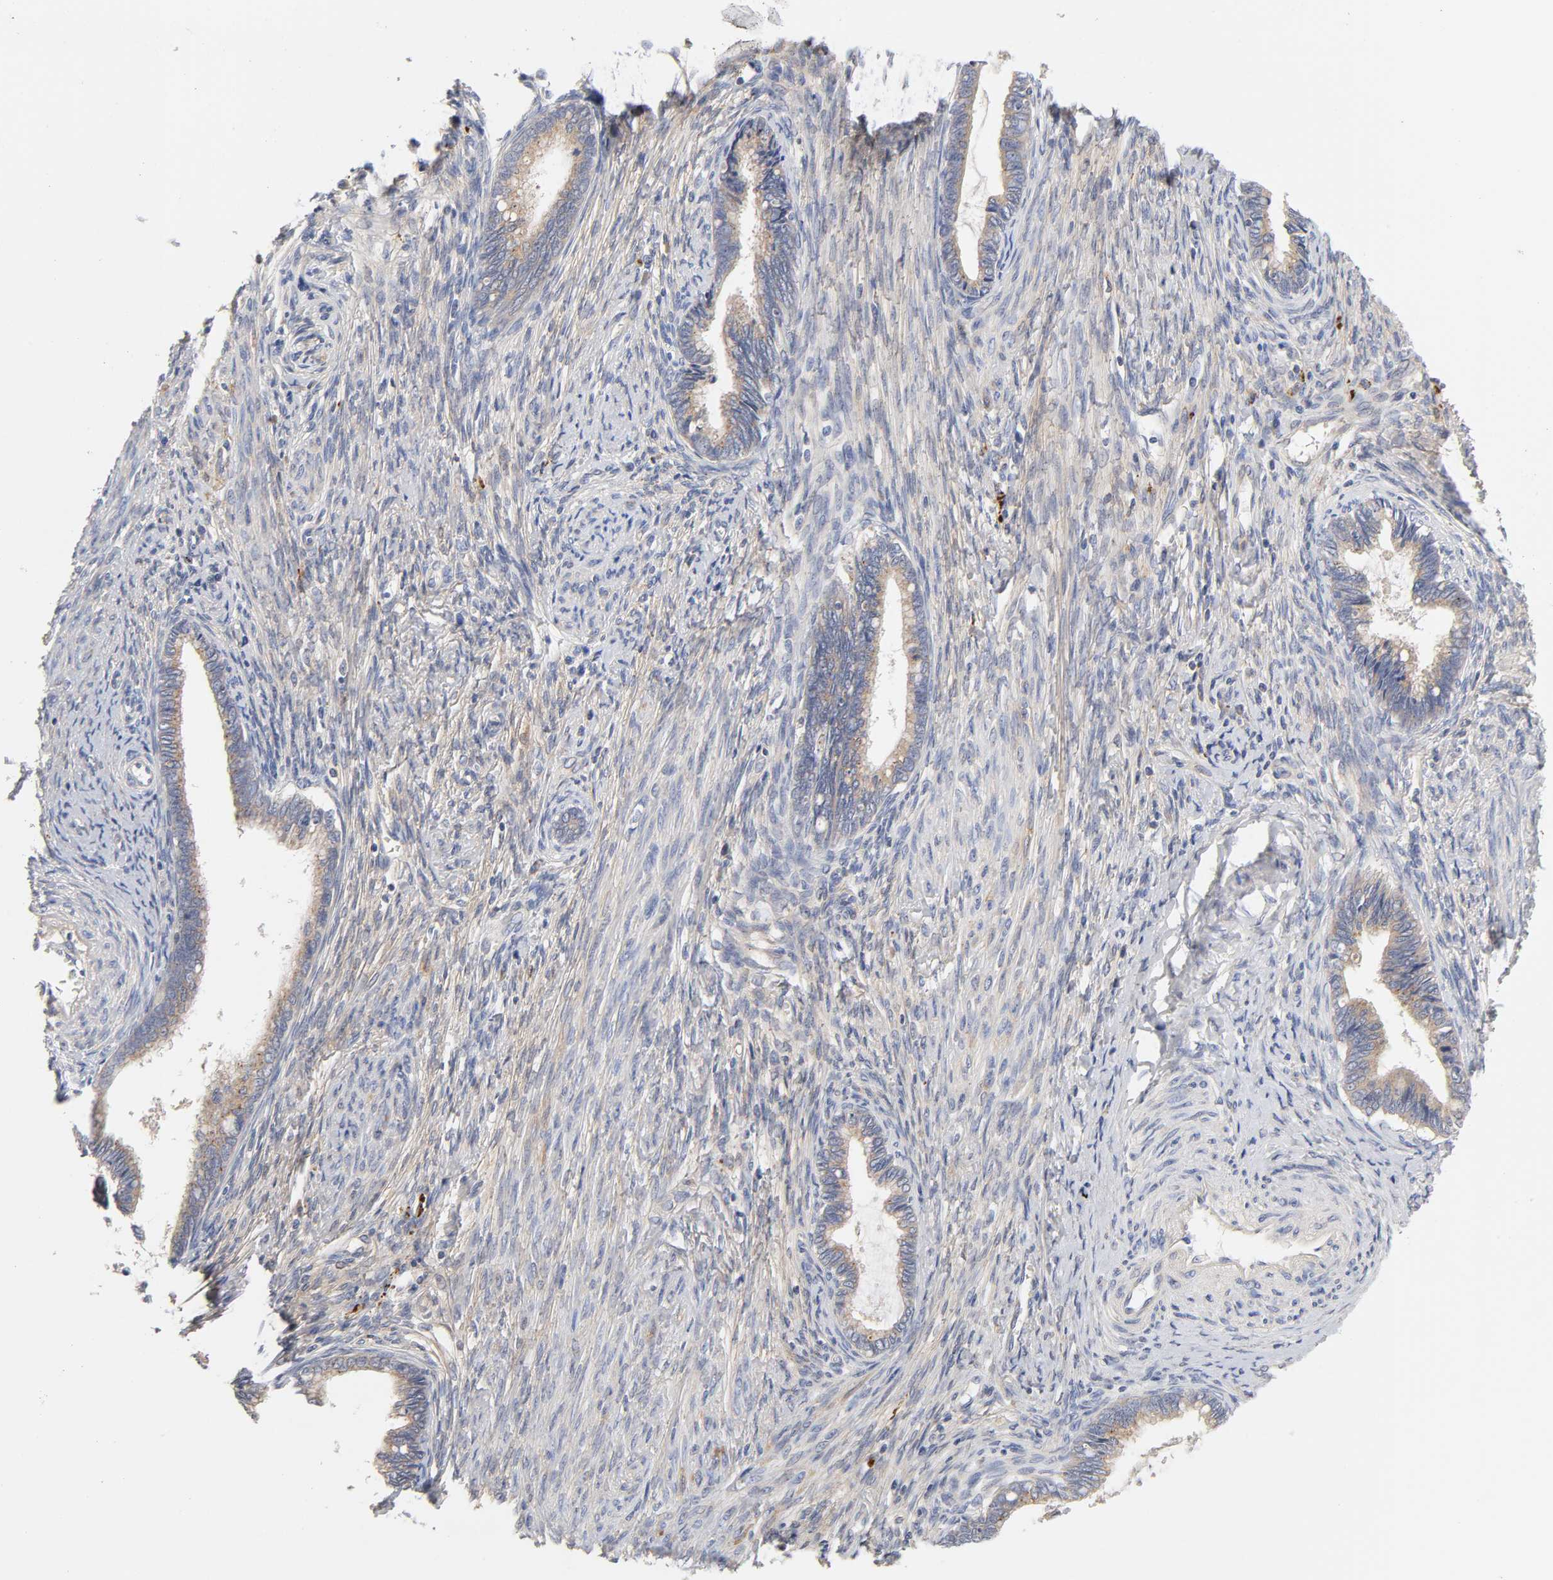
{"staining": {"intensity": "weak", "quantity": ">75%", "location": "cytoplasmic/membranous"}, "tissue": "cervical cancer", "cell_type": "Tumor cells", "image_type": "cancer", "snomed": [{"axis": "morphology", "description": "Adenocarcinoma, NOS"}, {"axis": "topography", "description": "Cervix"}], "caption": "Approximately >75% of tumor cells in human cervical cancer show weak cytoplasmic/membranous protein positivity as visualized by brown immunohistochemical staining.", "gene": "C17orf75", "patient": {"sex": "female", "age": 44}}